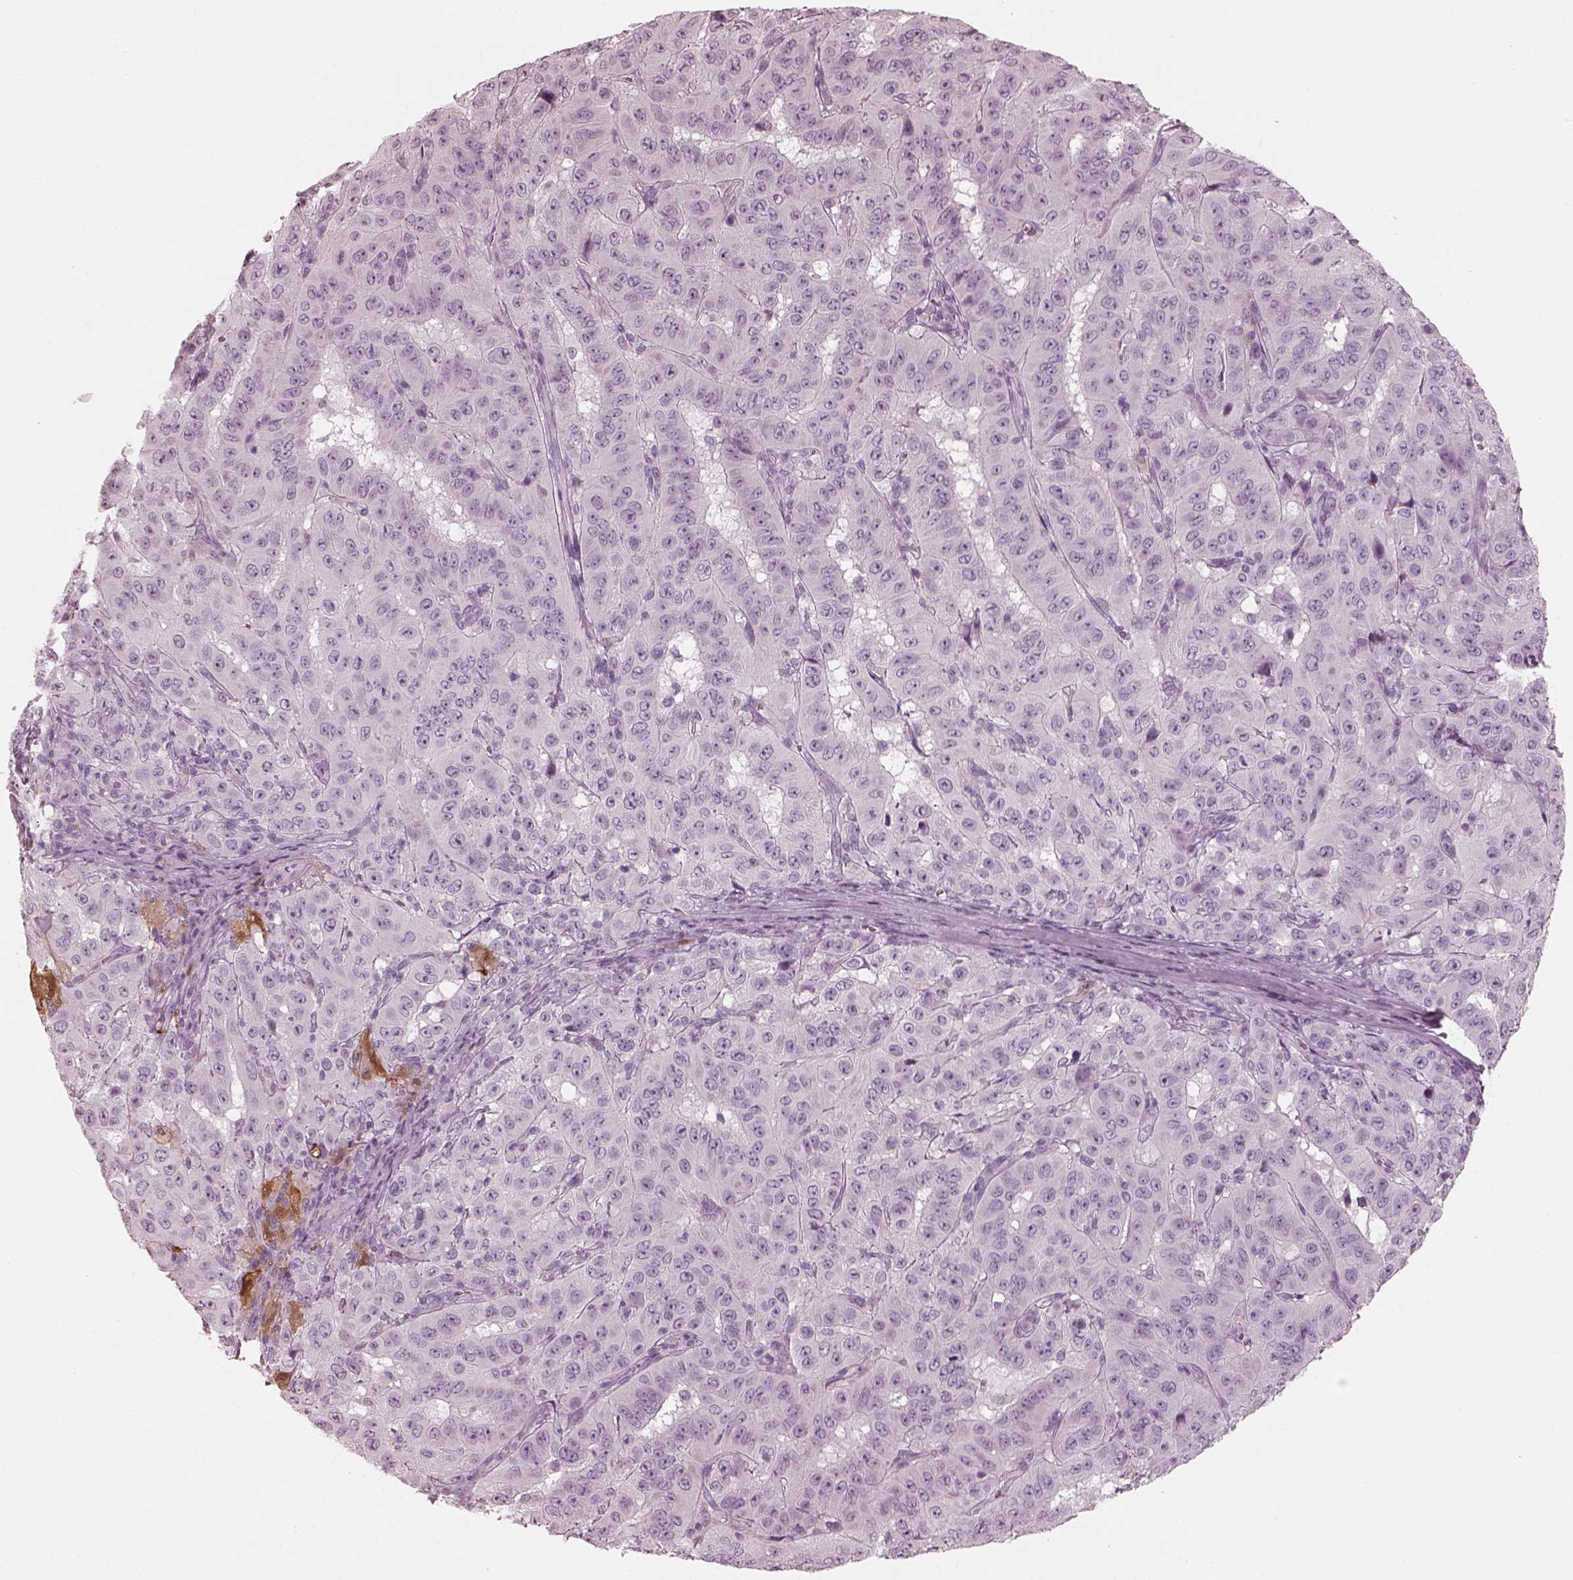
{"staining": {"intensity": "negative", "quantity": "none", "location": "none"}, "tissue": "pancreatic cancer", "cell_type": "Tumor cells", "image_type": "cancer", "snomed": [{"axis": "morphology", "description": "Adenocarcinoma, NOS"}, {"axis": "topography", "description": "Pancreas"}], "caption": "Tumor cells are negative for brown protein staining in pancreatic cancer.", "gene": "C2orf81", "patient": {"sex": "male", "age": 63}}